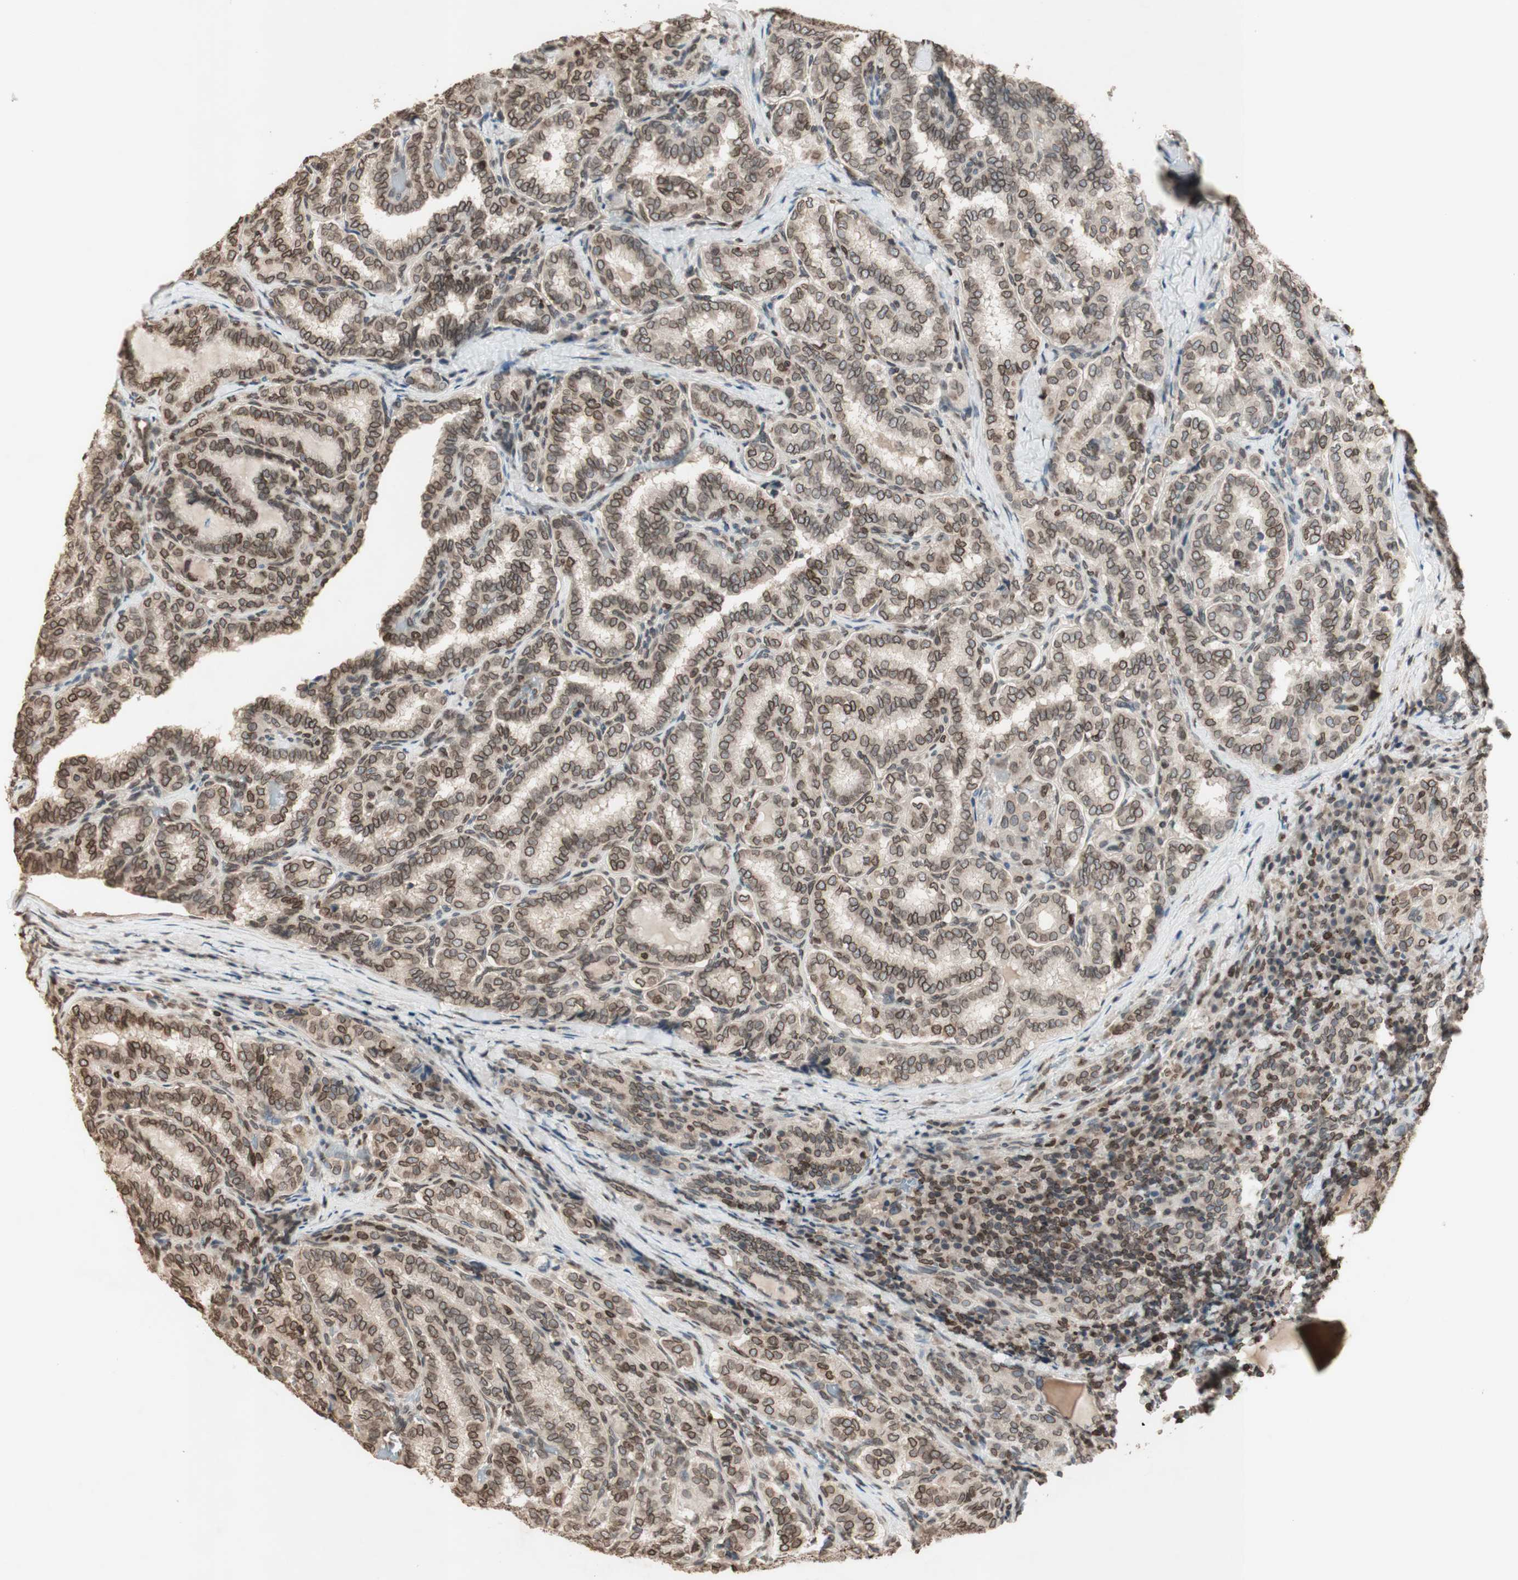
{"staining": {"intensity": "moderate", "quantity": ">75%", "location": "cytoplasmic/membranous,nuclear"}, "tissue": "thyroid cancer", "cell_type": "Tumor cells", "image_type": "cancer", "snomed": [{"axis": "morphology", "description": "Normal tissue, NOS"}, {"axis": "morphology", "description": "Papillary adenocarcinoma, NOS"}, {"axis": "topography", "description": "Thyroid gland"}], "caption": "This is a micrograph of immunohistochemistry staining of papillary adenocarcinoma (thyroid), which shows moderate positivity in the cytoplasmic/membranous and nuclear of tumor cells.", "gene": "TMPO", "patient": {"sex": "female", "age": 30}}